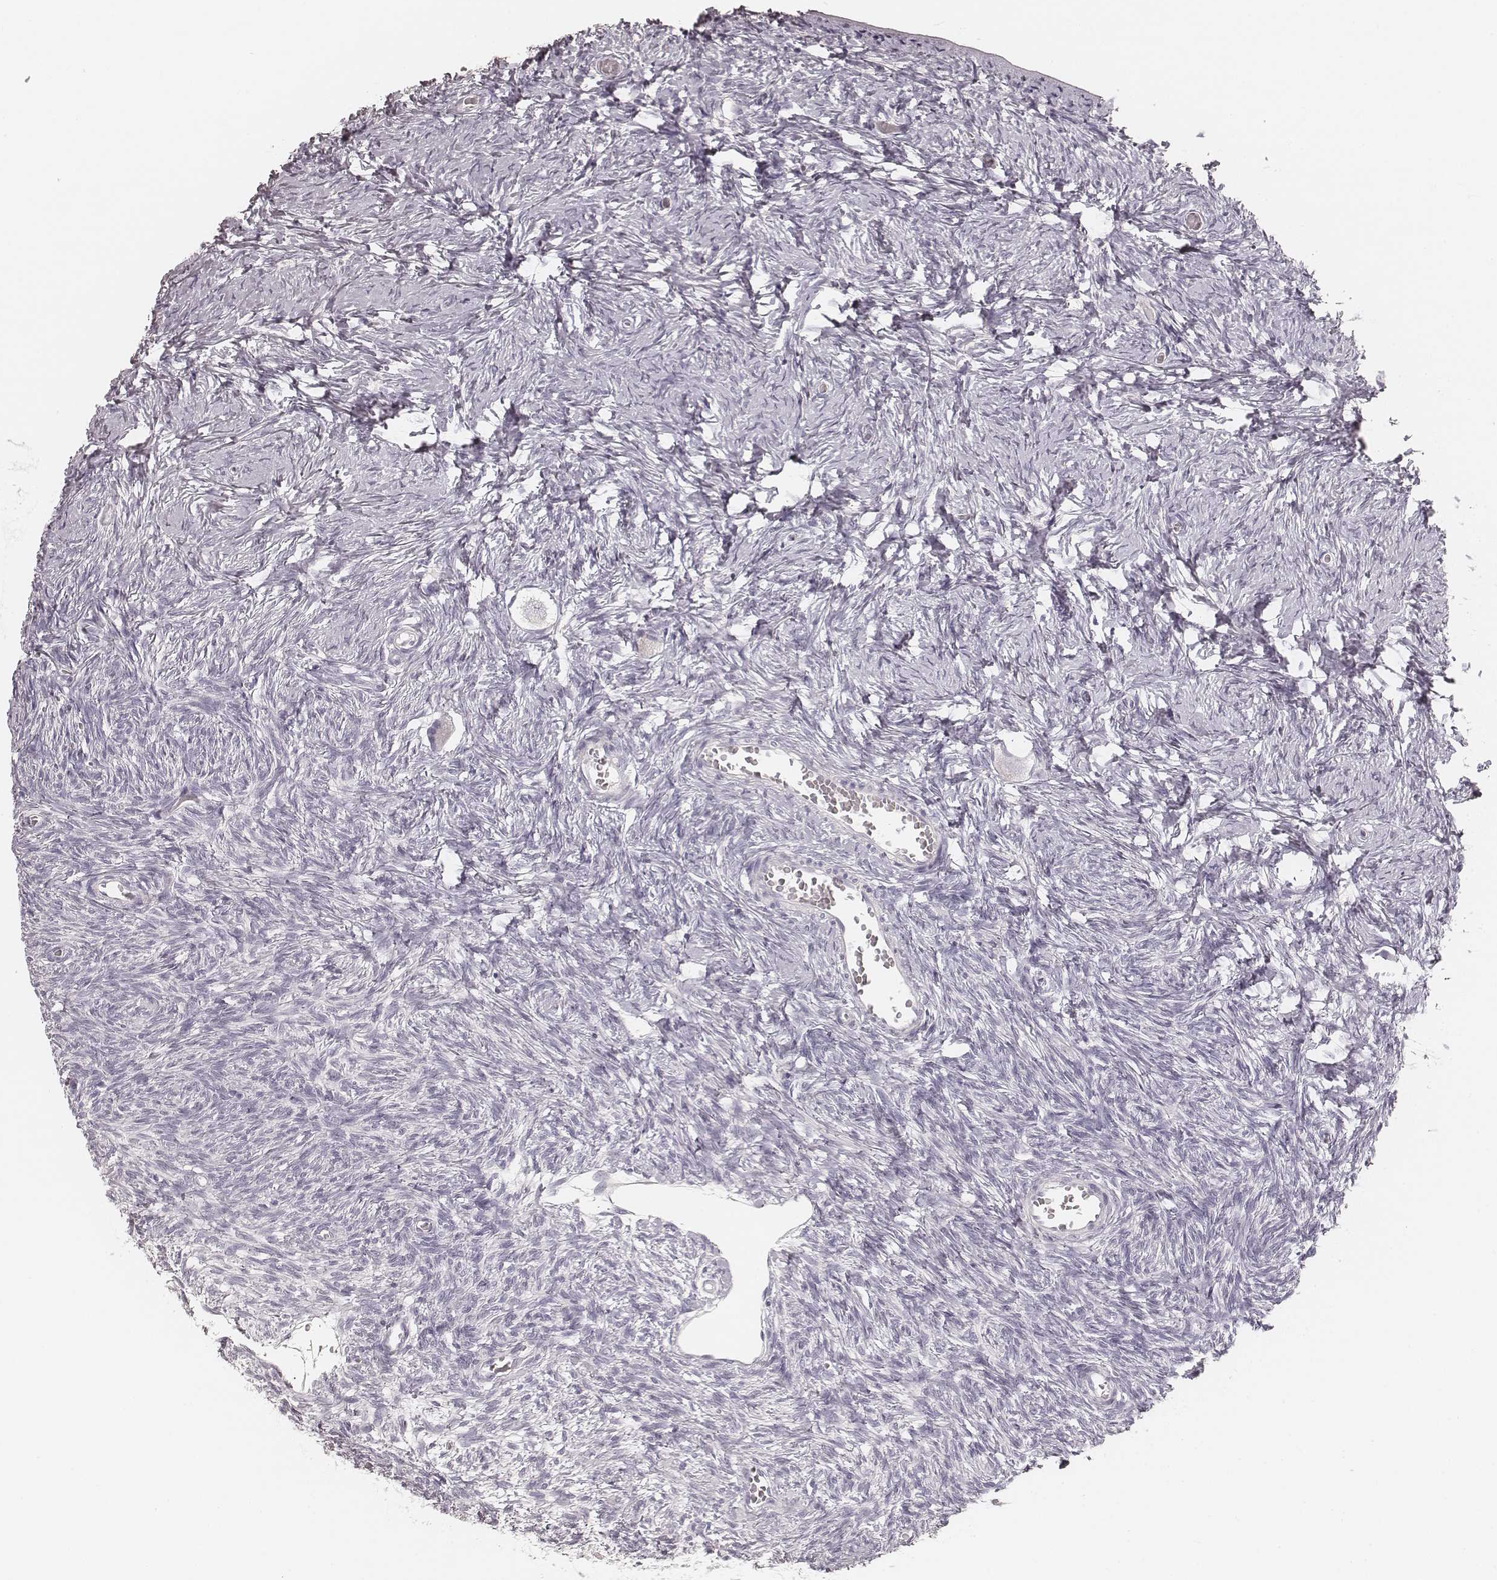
{"staining": {"intensity": "negative", "quantity": "none", "location": "none"}, "tissue": "ovary", "cell_type": "Follicle cells", "image_type": "normal", "snomed": [{"axis": "morphology", "description": "Normal tissue, NOS"}, {"axis": "topography", "description": "Ovary"}], "caption": "The IHC micrograph has no significant positivity in follicle cells of ovary. (DAB (3,3'-diaminobenzidine) immunohistochemistry (IHC) visualized using brightfield microscopy, high magnification).", "gene": "HNF4G", "patient": {"sex": "female", "age": 27}}